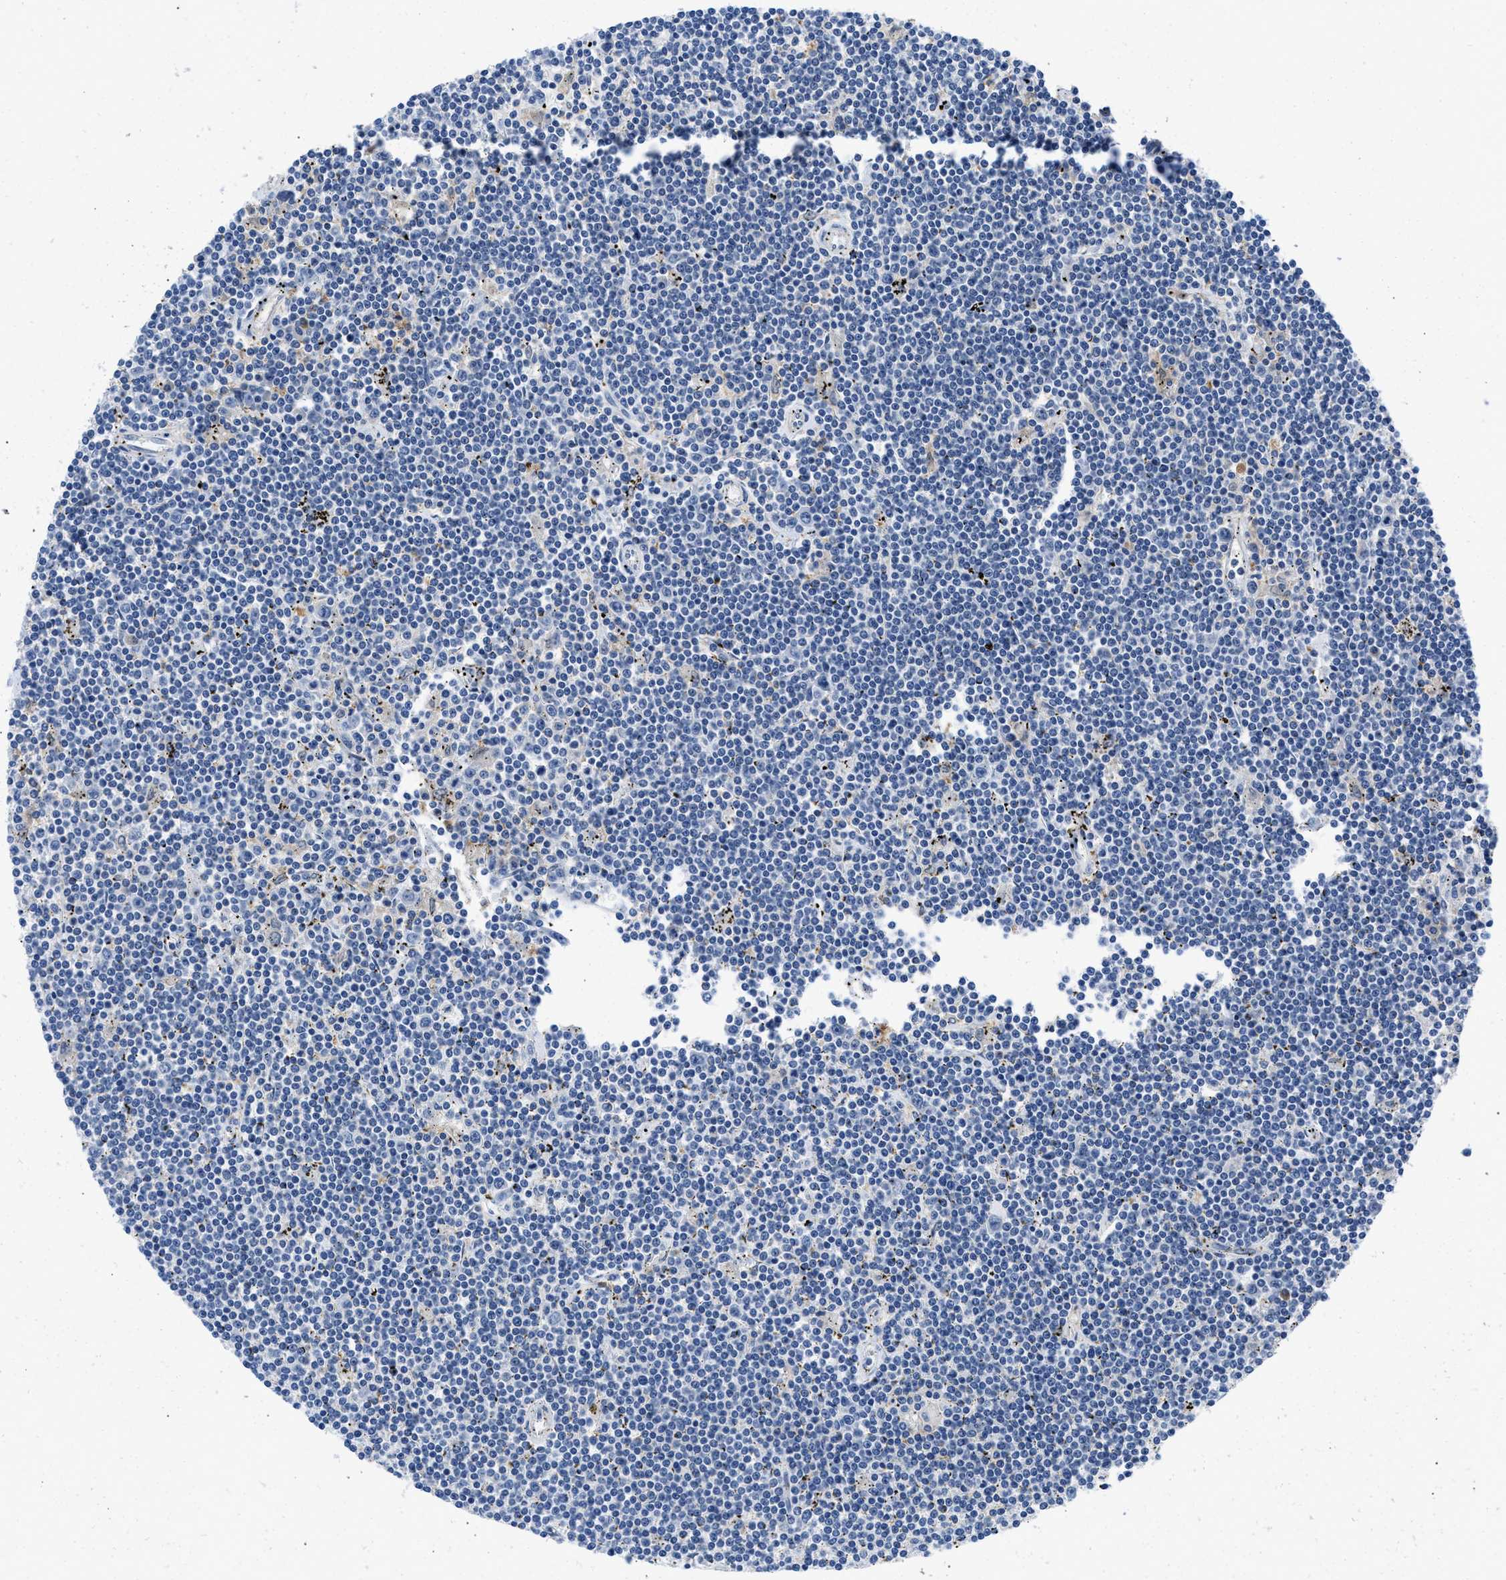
{"staining": {"intensity": "negative", "quantity": "none", "location": "none"}, "tissue": "lymphoma", "cell_type": "Tumor cells", "image_type": "cancer", "snomed": [{"axis": "morphology", "description": "Malignant lymphoma, non-Hodgkin's type, Low grade"}, {"axis": "topography", "description": "Spleen"}], "caption": "Immunohistochemistry (IHC) photomicrograph of human lymphoma stained for a protein (brown), which reveals no staining in tumor cells.", "gene": "CBR1", "patient": {"sex": "male", "age": 76}}